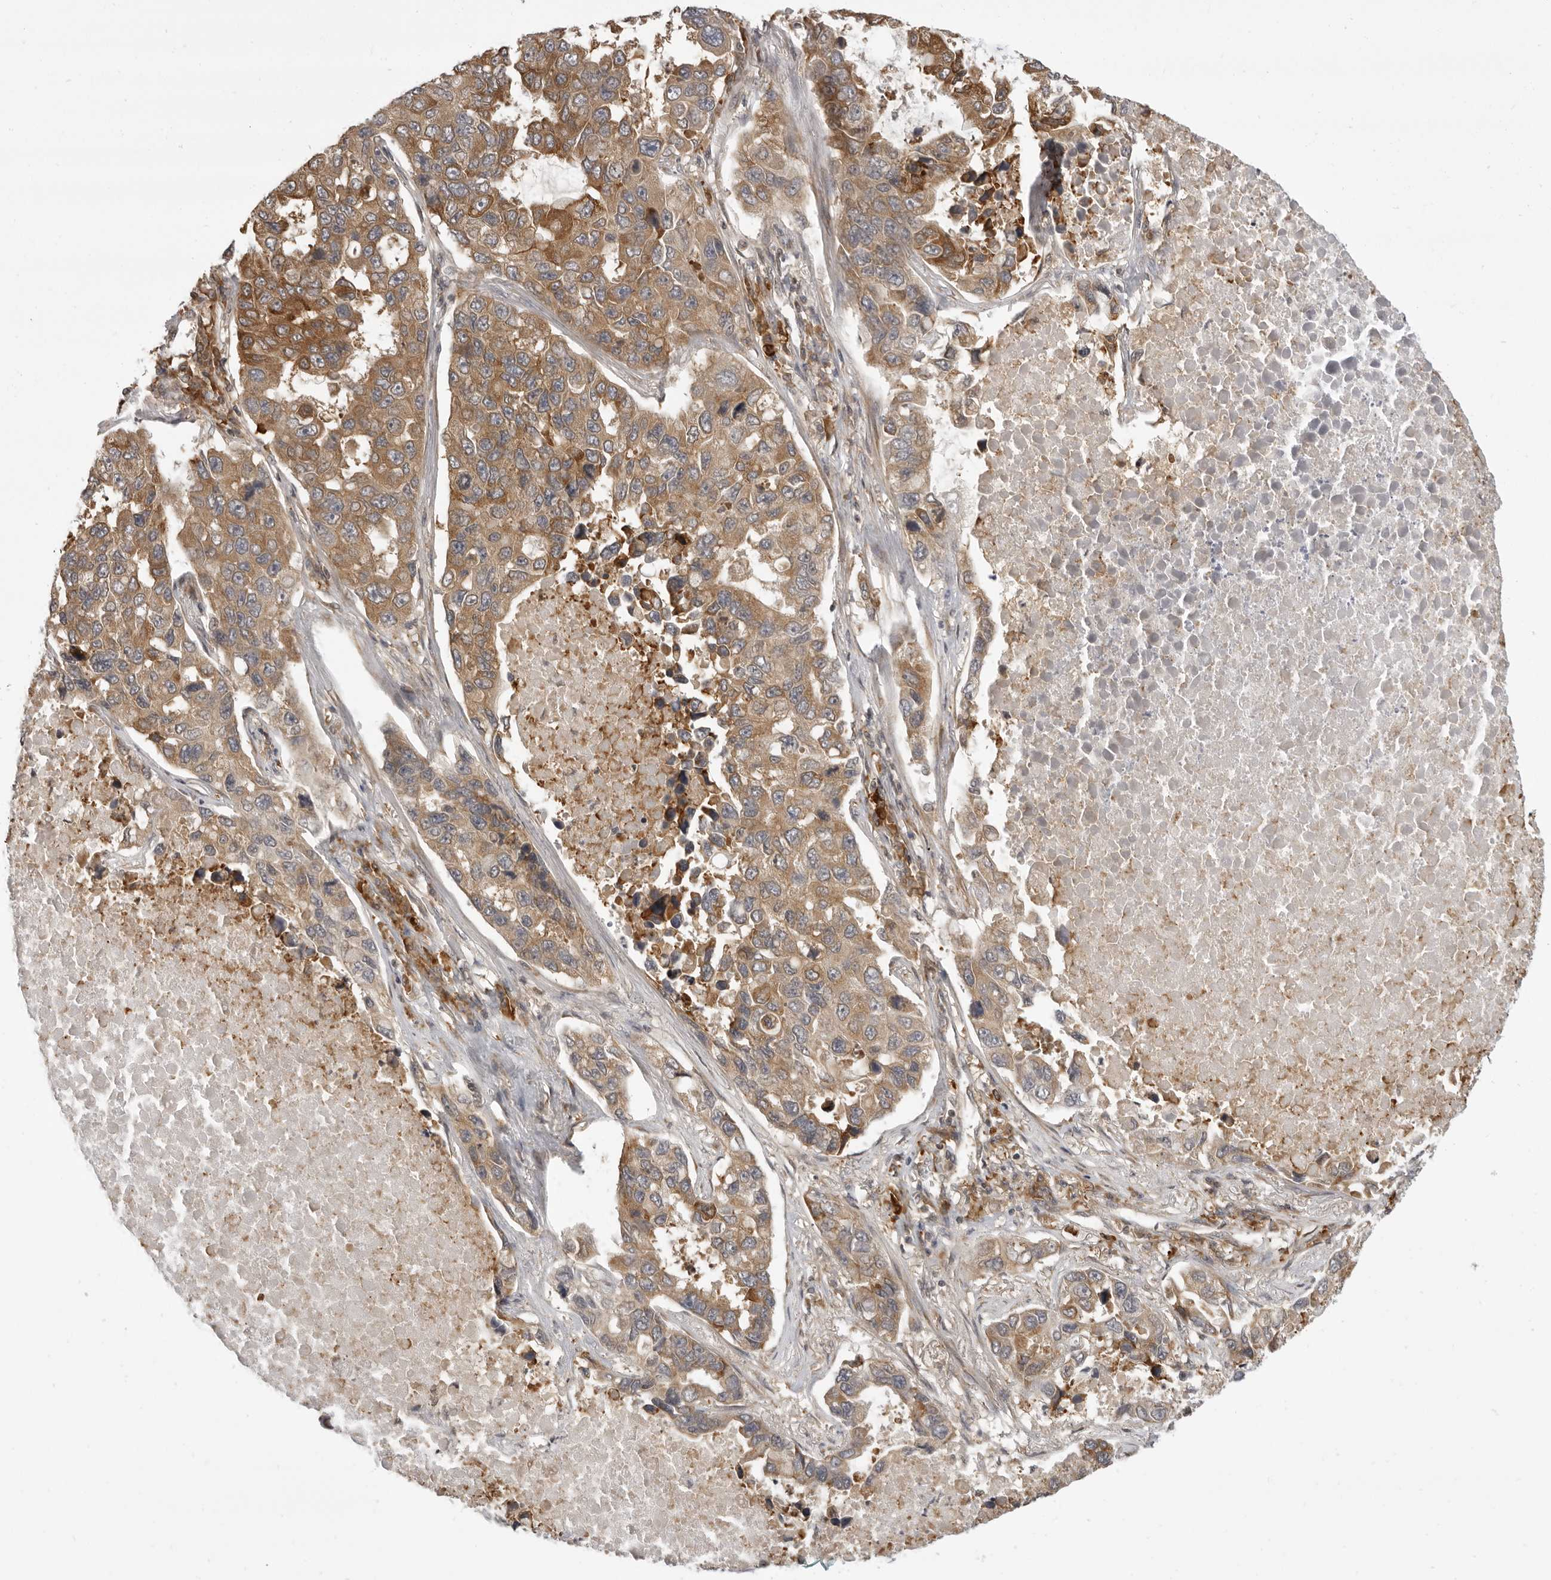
{"staining": {"intensity": "moderate", "quantity": ">75%", "location": "cytoplasmic/membranous"}, "tissue": "lung cancer", "cell_type": "Tumor cells", "image_type": "cancer", "snomed": [{"axis": "morphology", "description": "Adenocarcinoma, NOS"}, {"axis": "topography", "description": "Lung"}], "caption": "Adenocarcinoma (lung) was stained to show a protein in brown. There is medium levels of moderate cytoplasmic/membranous staining in approximately >75% of tumor cells. (IHC, brightfield microscopy, high magnification).", "gene": "PRRC2A", "patient": {"sex": "male", "age": 64}}